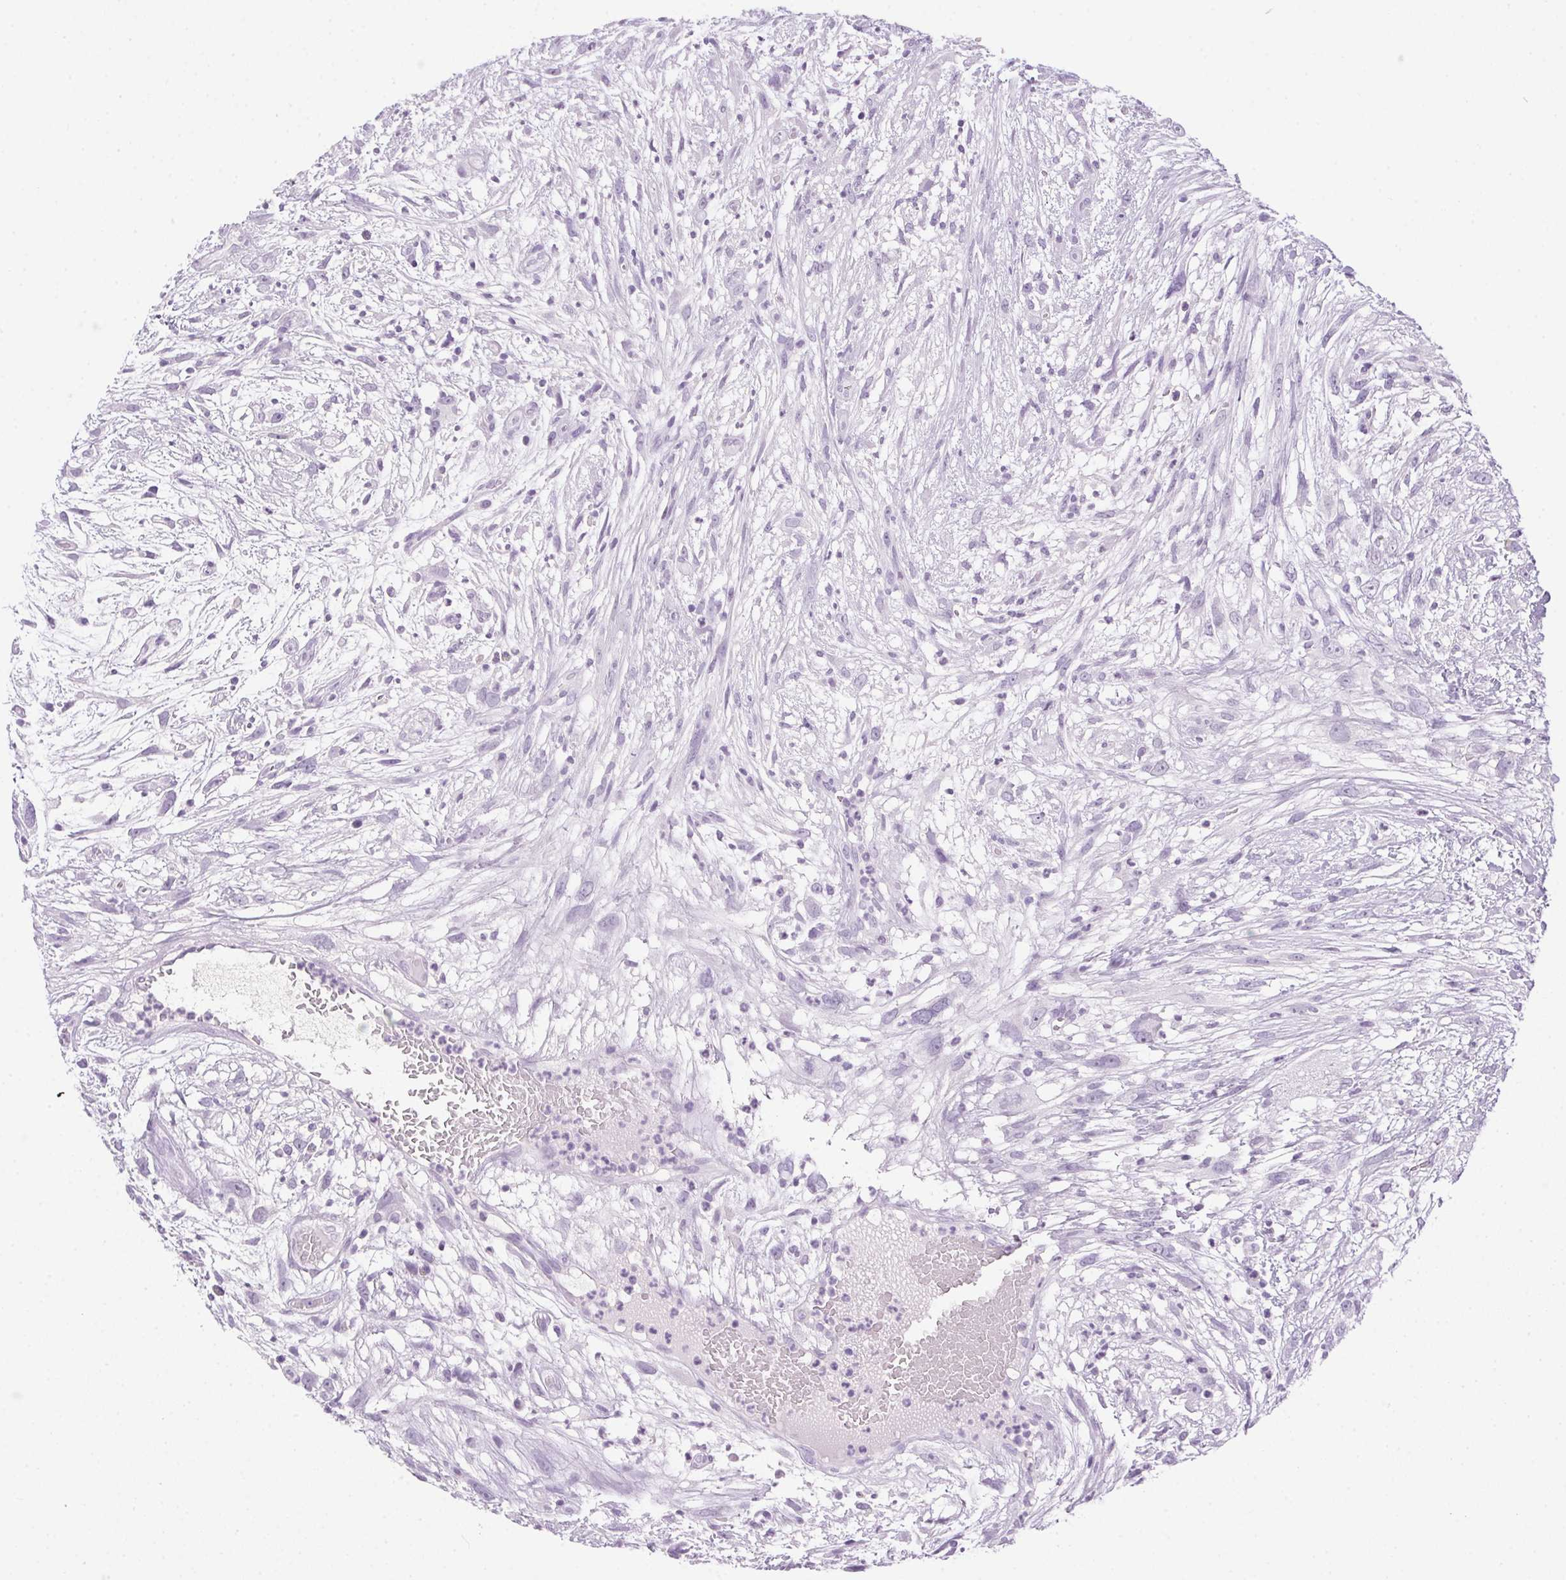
{"staining": {"intensity": "negative", "quantity": "none", "location": "none"}, "tissue": "head and neck cancer", "cell_type": "Tumor cells", "image_type": "cancer", "snomed": [{"axis": "morphology", "description": "Squamous cell carcinoma, NOS"}, {"axis": "topography", "description": "Head-Neck"}], "caption": "Immunohistochemistry of human head and neck cancer demonstrates no expression in tumor cells.", "gene": "POPDC2", "patient": {"sex": "male", "age": 65}}